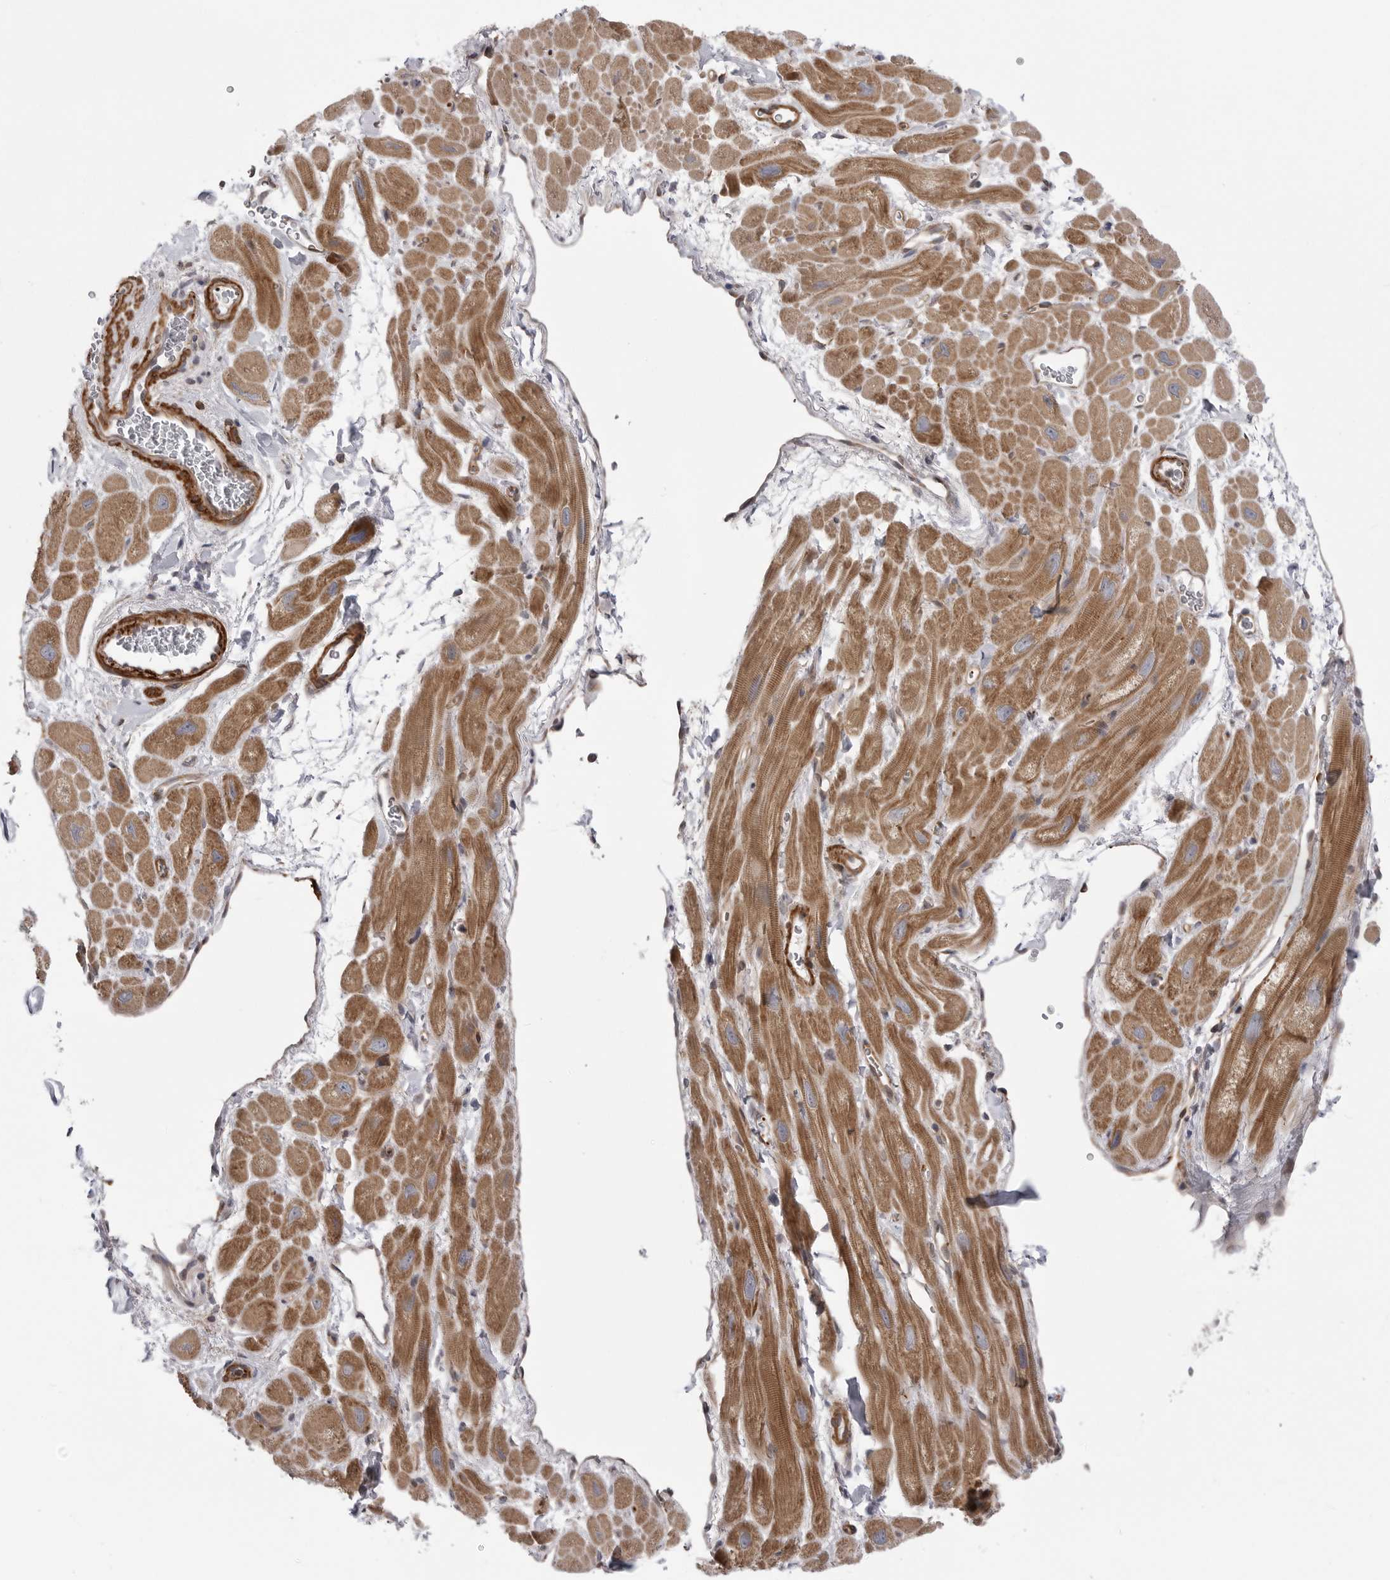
{"staining": {"intensity": "moderate", "quantity": ">75%", "location": "cytoplasmic/membranous"}, "tissue": "heart muscle", "cell_type": "Cardiomyocytes", "image_type": "normal", "snomed": [{"axis": "morphology", "description": "Normal tissue, NOS"}, {"axis": "topography", "description": "Heart"}], "caption": "Normal heart muscle was stained to show a protein in brown. There is medium levels of moderate cytoplasmic/membranous staining in approximately >75% of cardiomyocytes.", "gene": "SCP2", "patient": {"sex": "male", "age": 49}}